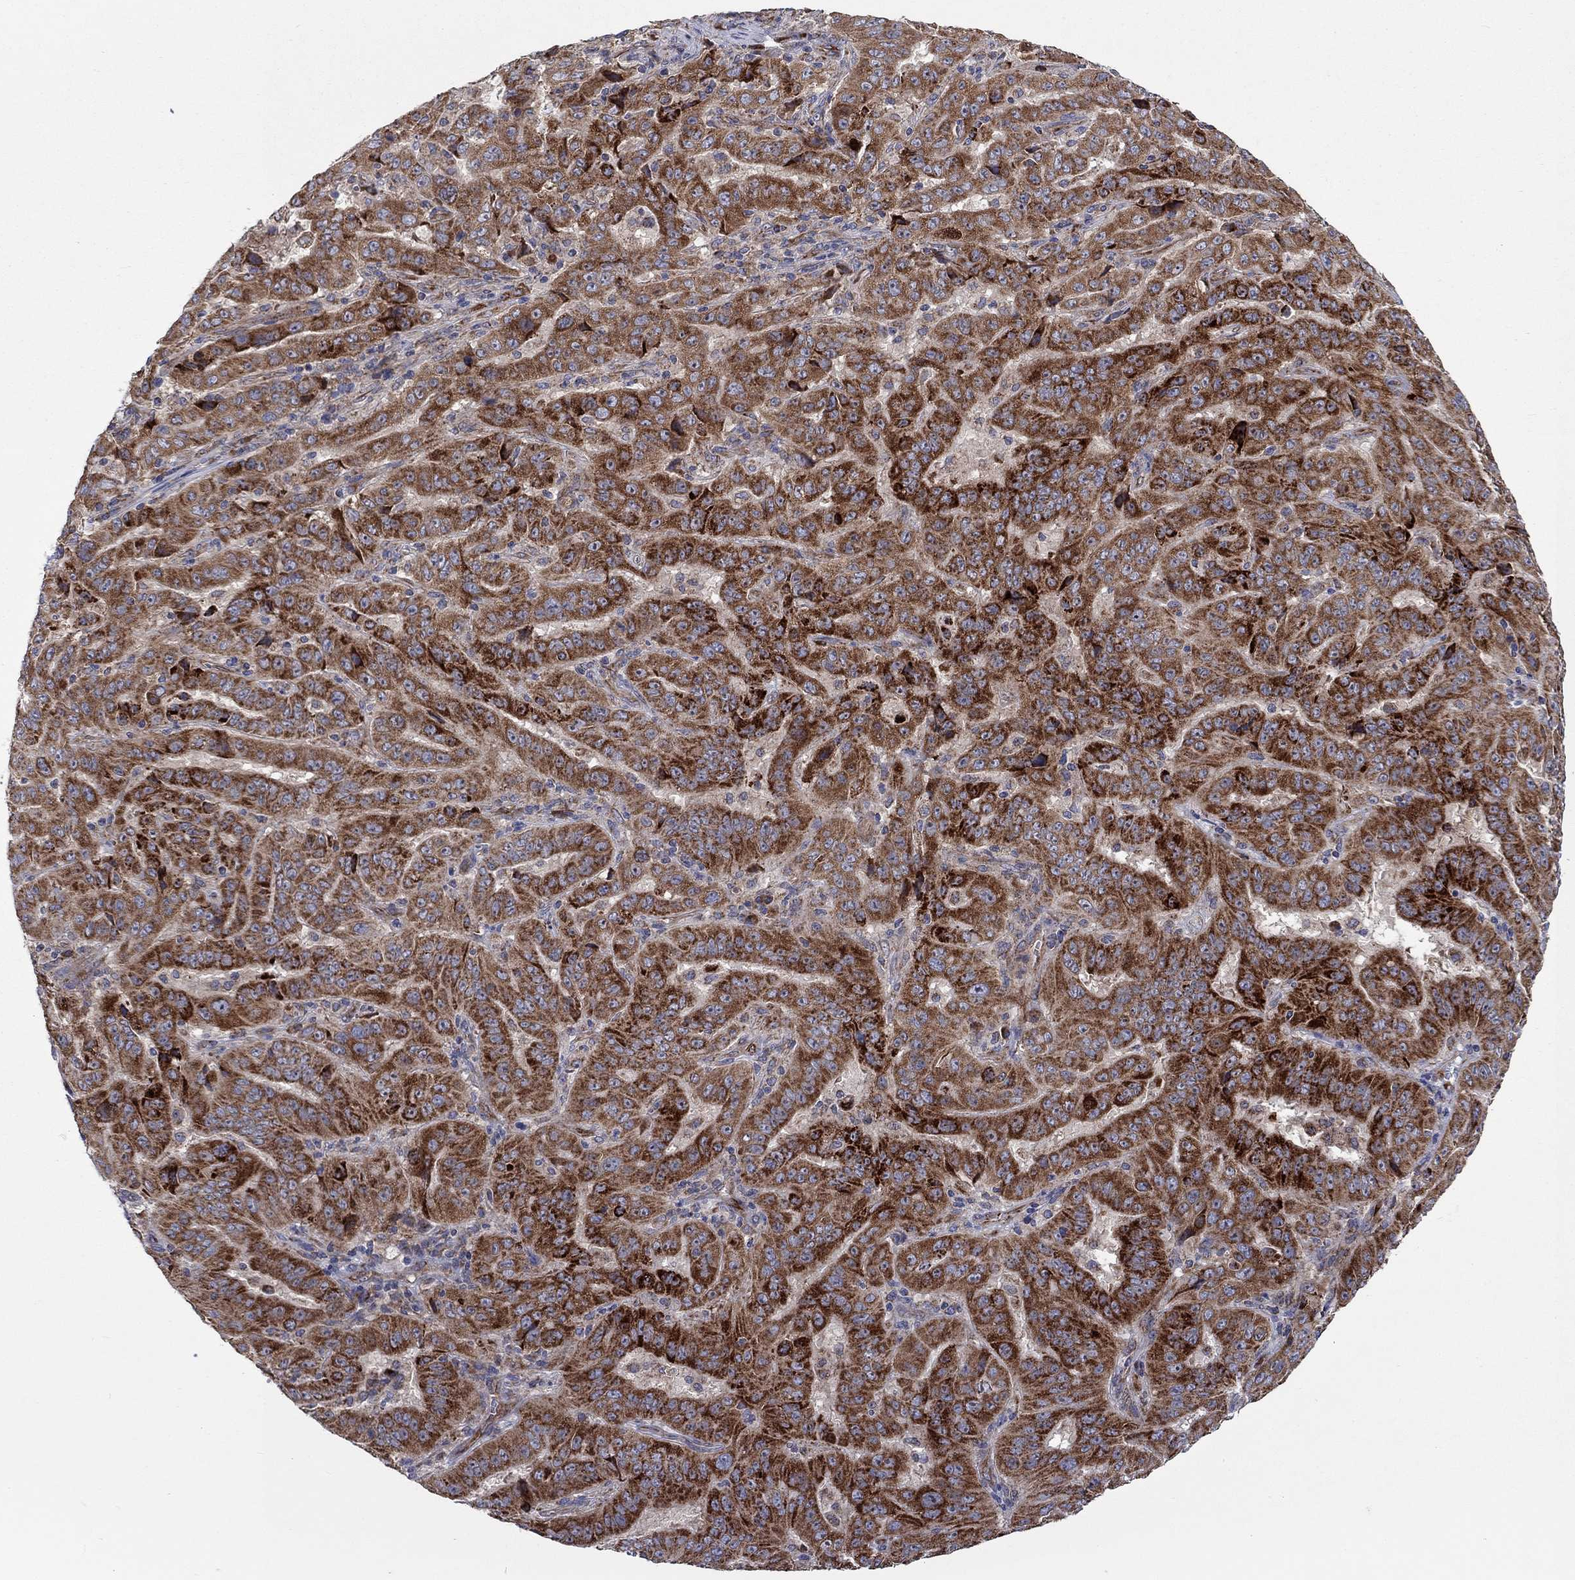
{"staining": {"intensity": "strong", "quantity": "25%-75%", "location": "cytoplasmic/membranous"}, "tissue": "pancreatic cancer", "cell_type": "Tumor cells", "image_type": "cancer", "snomed": [{"axis": "morphology", "description": "Adenocarcinoma, NOS"}, {"axis": "topography", "description": "Pancreas"}], "caption": "There is high levels of strong cytoplasmic/membranous positivity in tumor cells of pancreatic cancer, as demonstrated by immunohistochemical staining (brown color).", "gene": "RPLP0", "patient": {"sex": "male", "age": 63}}